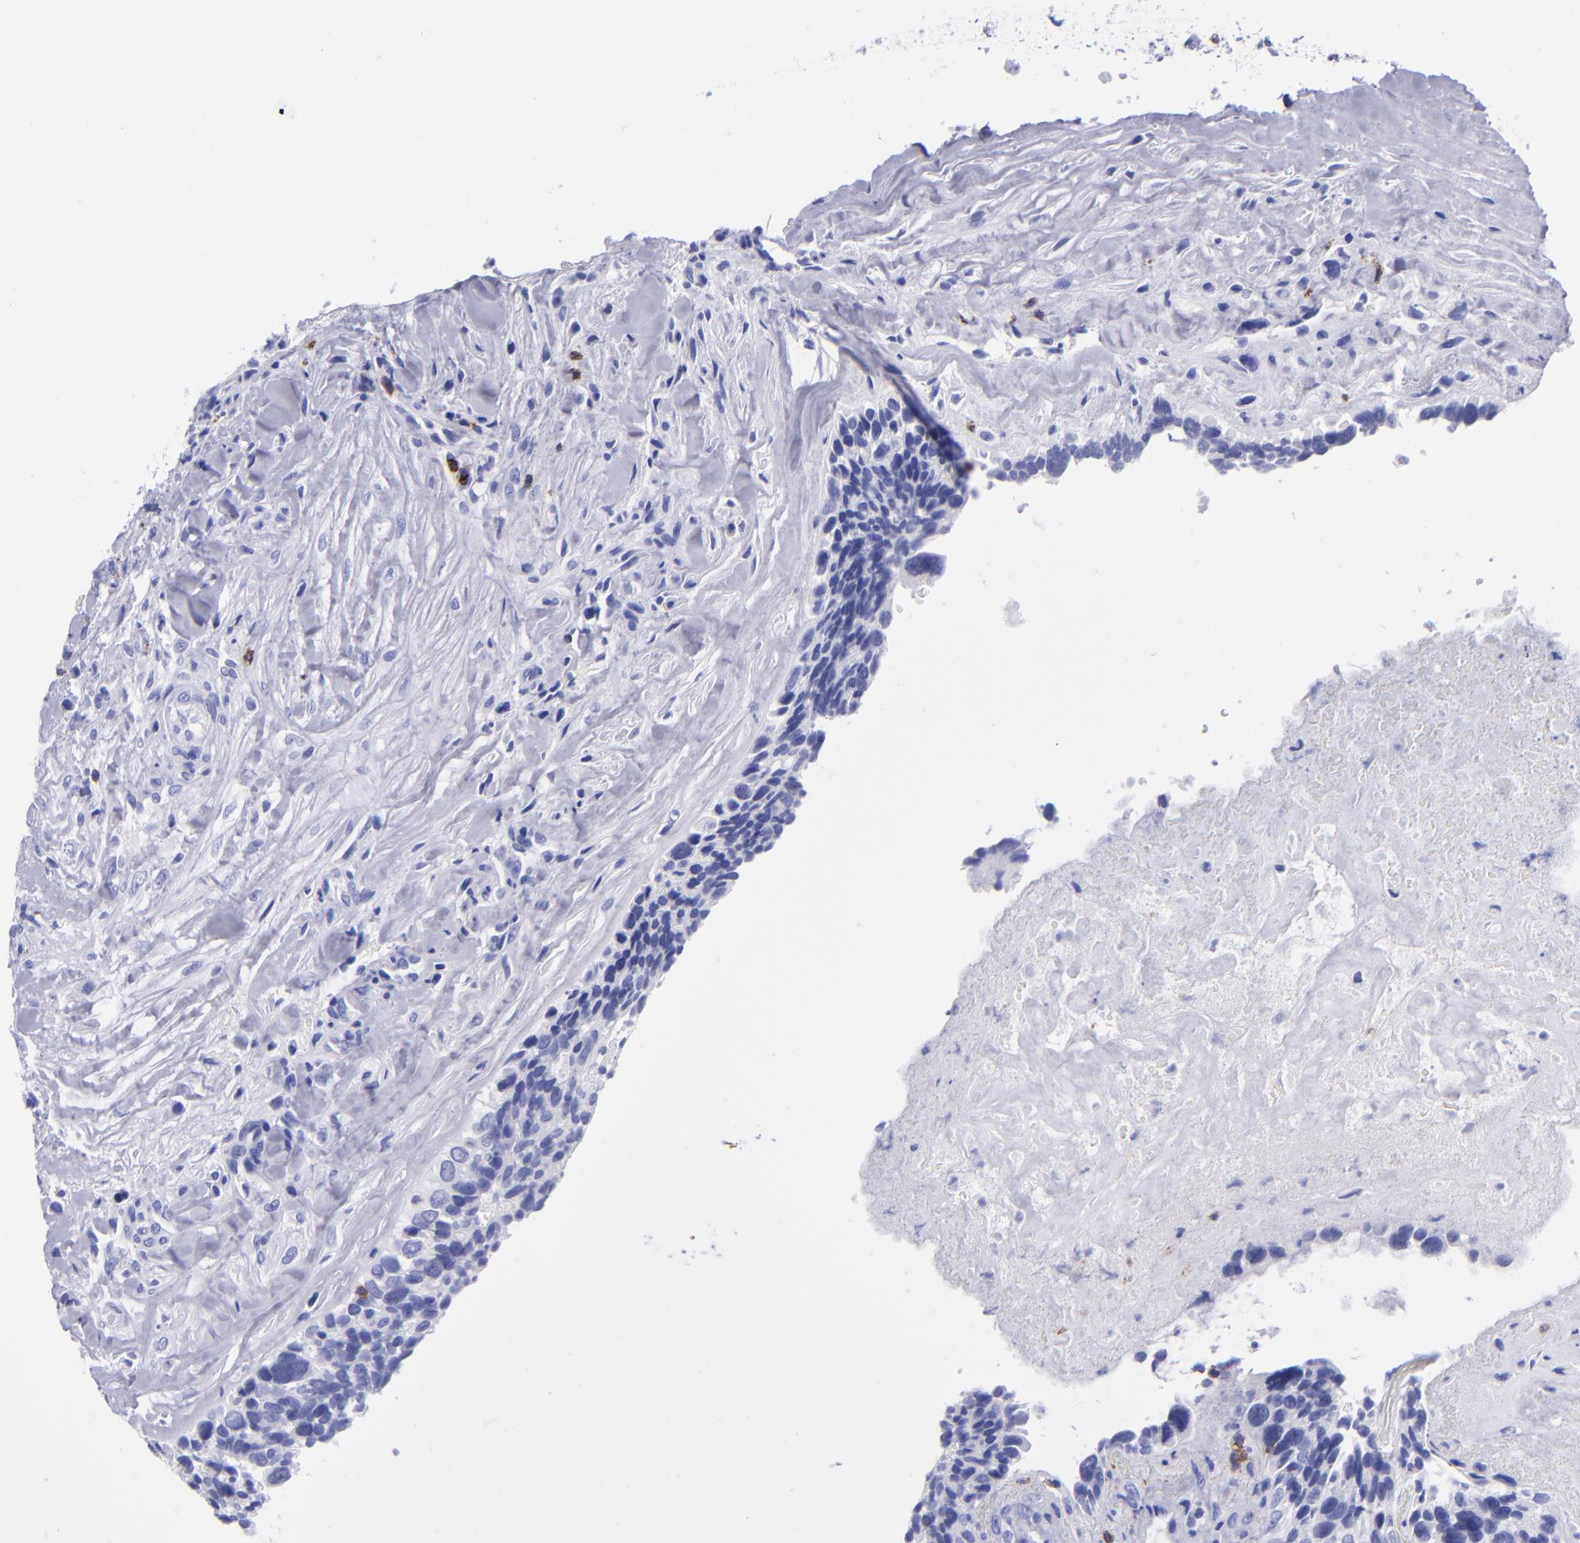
{"staining": {"intensity": "negative", "quantity": "none", "location": "none"}, "tissue": "breast cancer", "cell_type": "Tumor cells", "image_type": "cancer", "snomed": [{"axis": "morphology", "description": "Neoplasm, malignant, NOS"}, {"axis": "topography", "description": "Breast"}], "caption": "Protein analysis of breast cancer demonstrates no significant positivity in tumor cells.", "gene": "CD6", "patient": {"sex": "female", "age": 50}}